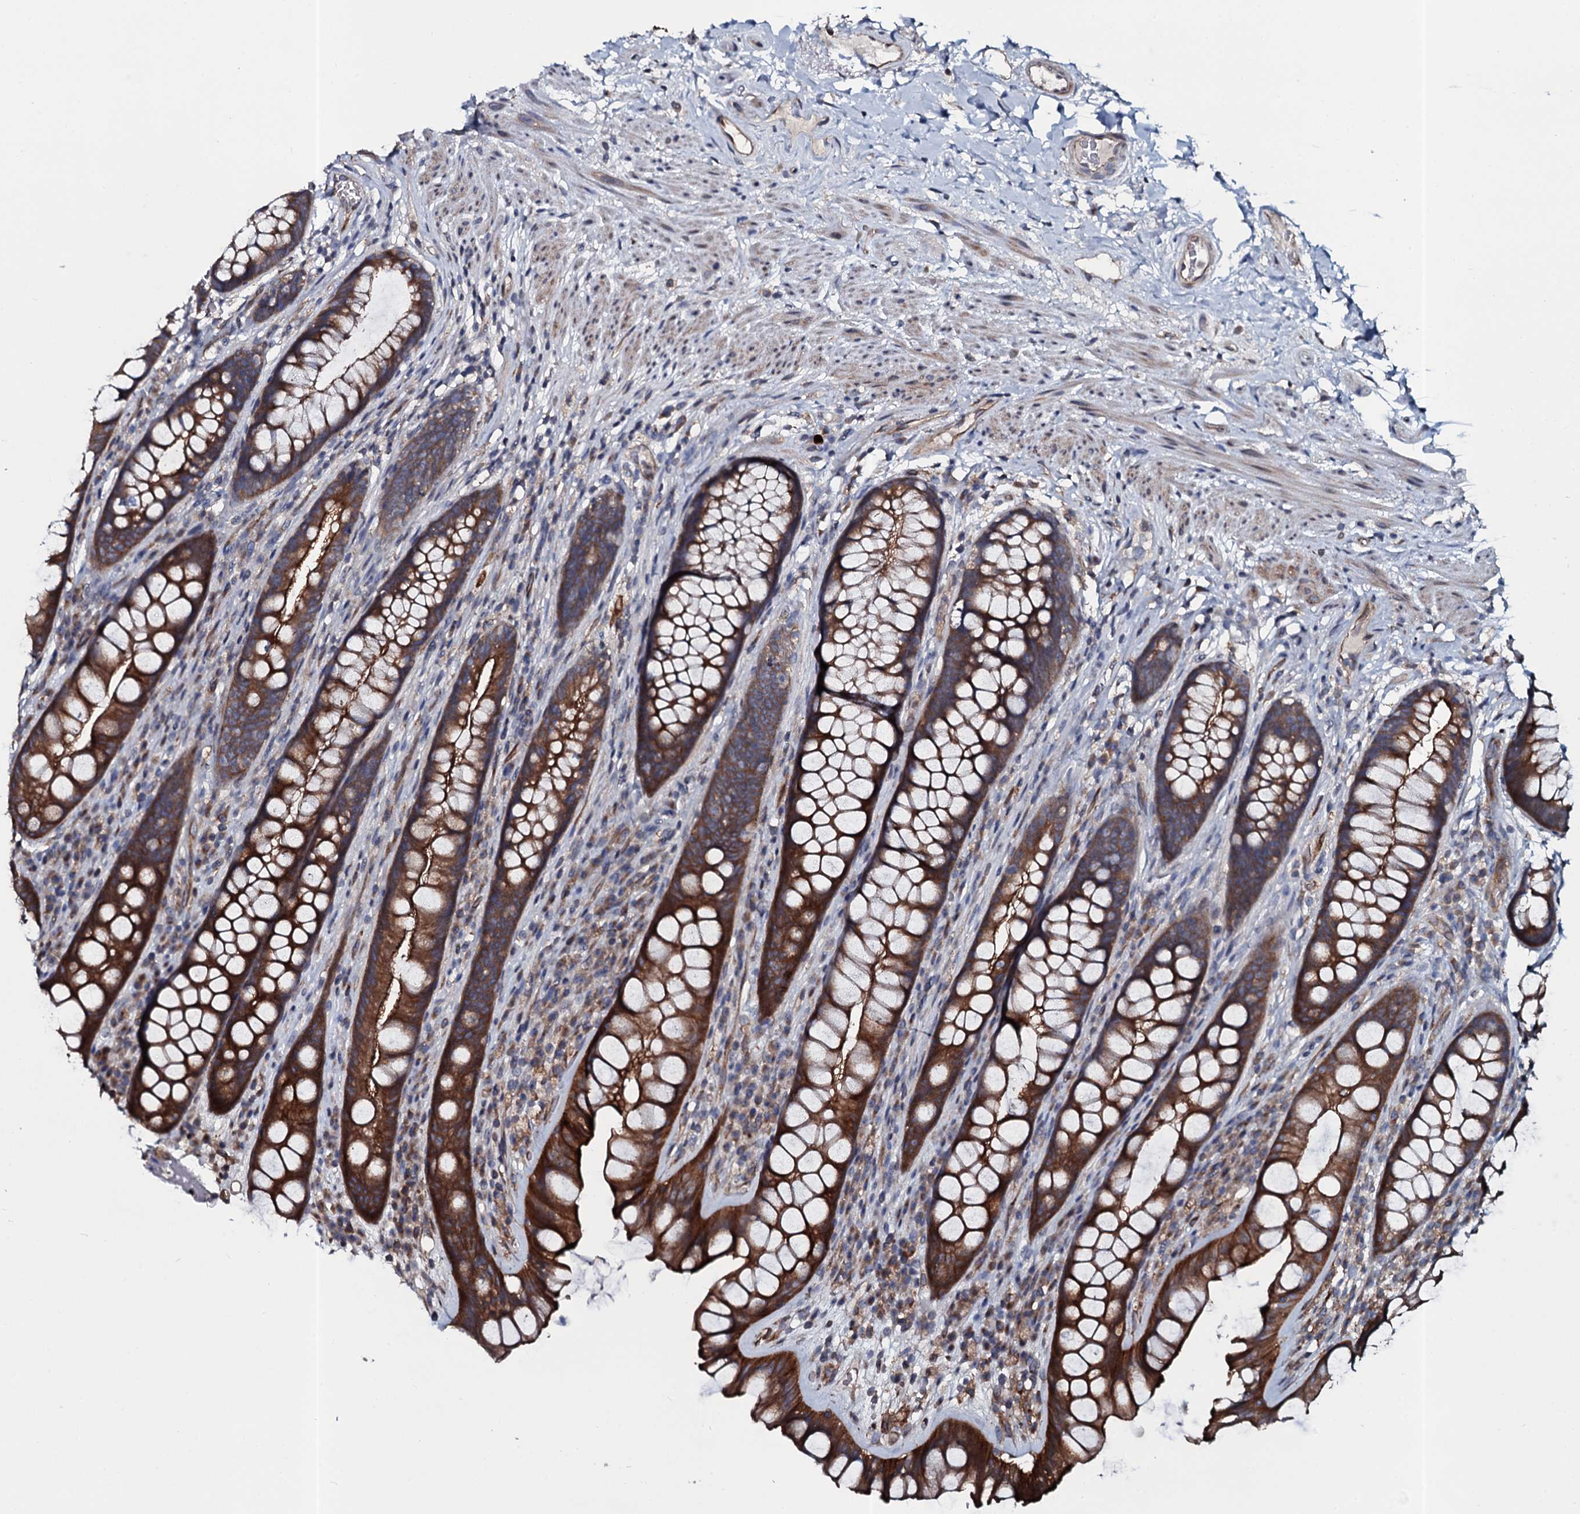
{"staining": {"intensity": "strong", "quantity": ">75%", "location": "cytoplasmic/membranous"}, "tissue": "rectum", "cell_type": "Glandular cells", "image_type": "normal", "snomed": [{"axis": "morphology", "description": "Normal tissue, NOS"}, {"axis": "topography", "description": "Rectum"}], "caption": "Brown immunohistochemical staining in normal rectum reveals strong cytoplasmic/membranous positivity in about >75% of glandular cells.", "gene": "TMEM151A", "patient": {"sex": "male", "age": 74}}